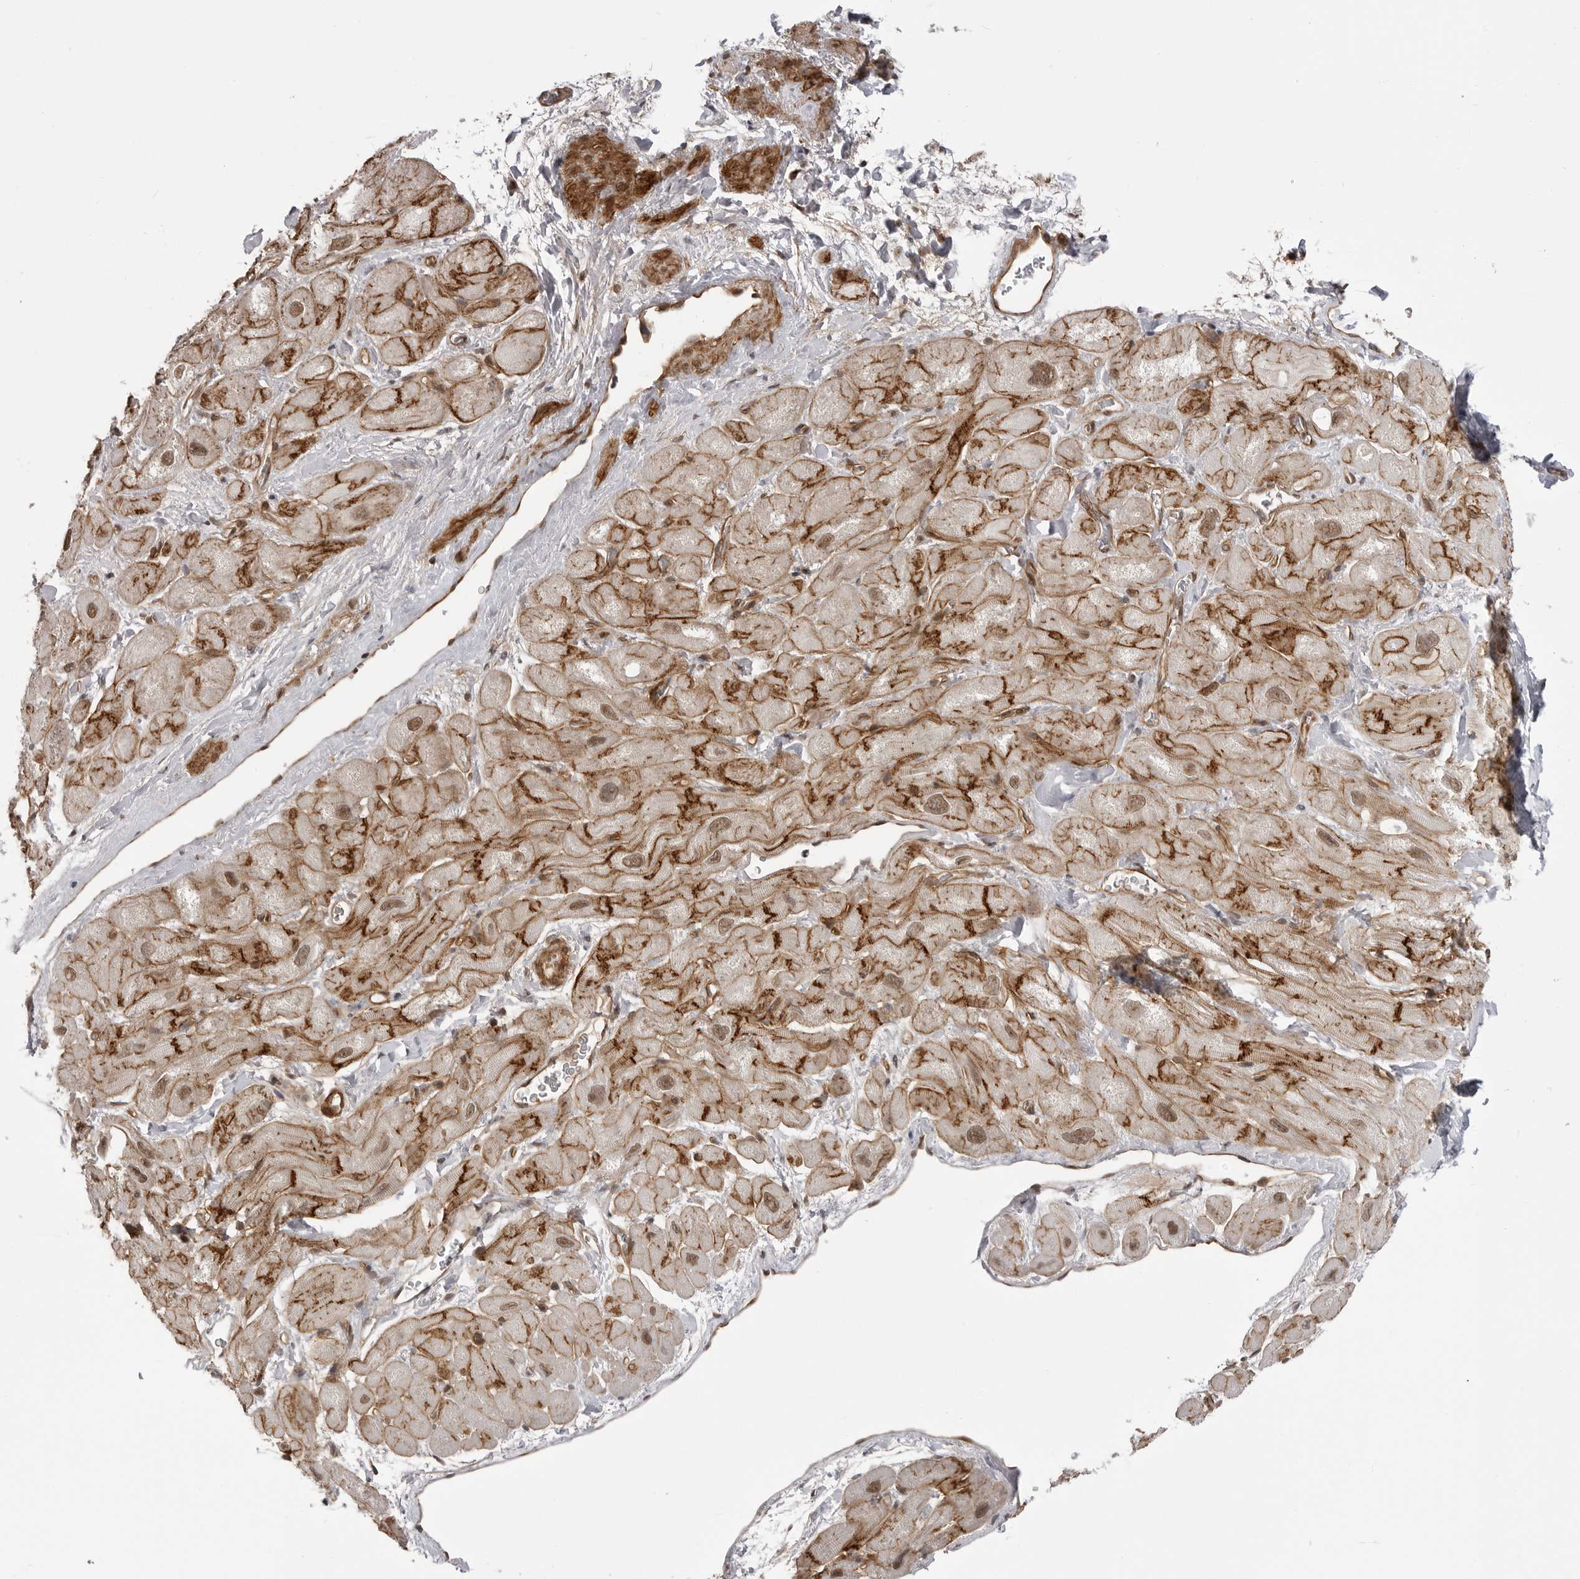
{"staining": {"intensity": "strong", "quantity": "25%-75%", "location": "cytoplasmic/membranous"}, "tissue": "heart muscle", "cell_type": "Cardiomyocytes", "image_type": "normal", "snomed": [{"axis": "morphology", "description": "Normal tissue, NOS"}, {"axis": "topography", "description": "Heart"}], "caption": "The histopathology image shows immunohistochemical staining of benign heart muscle. There is strong cytoplasmic/membranous expression is present in approximately 25%-75% of cardiomyocytes. (IHC, brightfield microscopy, high magnification).", "gene": "SORBS1", "patient": {"sex": "male", "age": 49}}